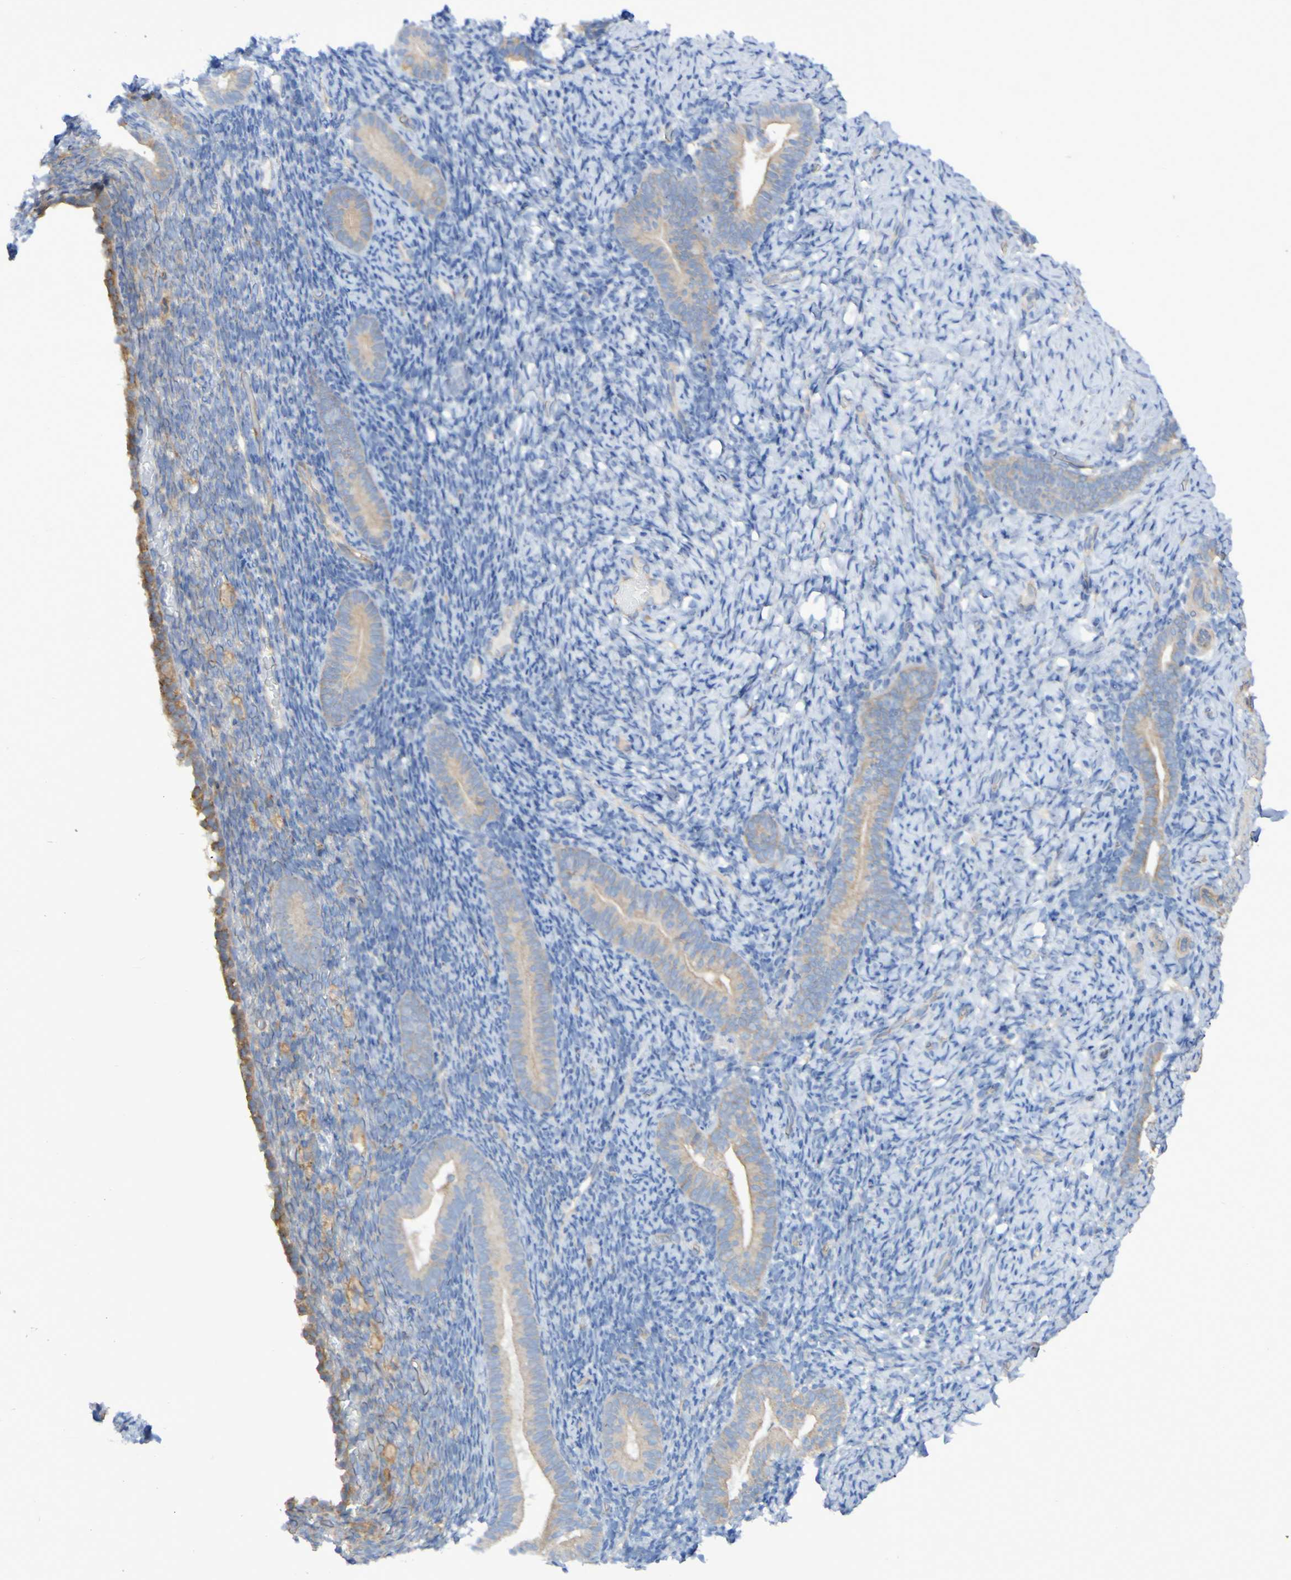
{"staining": {"intensity": "weak", "quantity": "<25%", "location": "cytoplasmic/membranous"}, "tissue": "endometrium", "cell_type": "Cells in endometrial stroma", "image_type": "normal", "snomed": [{"axis": "morphology", "description": "Normal tissue, NOS"}, {"axis": "topography", "description": "Endometrium"}], "caption": "DAB immunohistochemical staining of normal endometrium demonstrates no significant staining in cells in endometrial stroma. Nuclei are stained in blue.", "gene": "SYNJ1", "patient": {"sex": "female", "age": 51}}